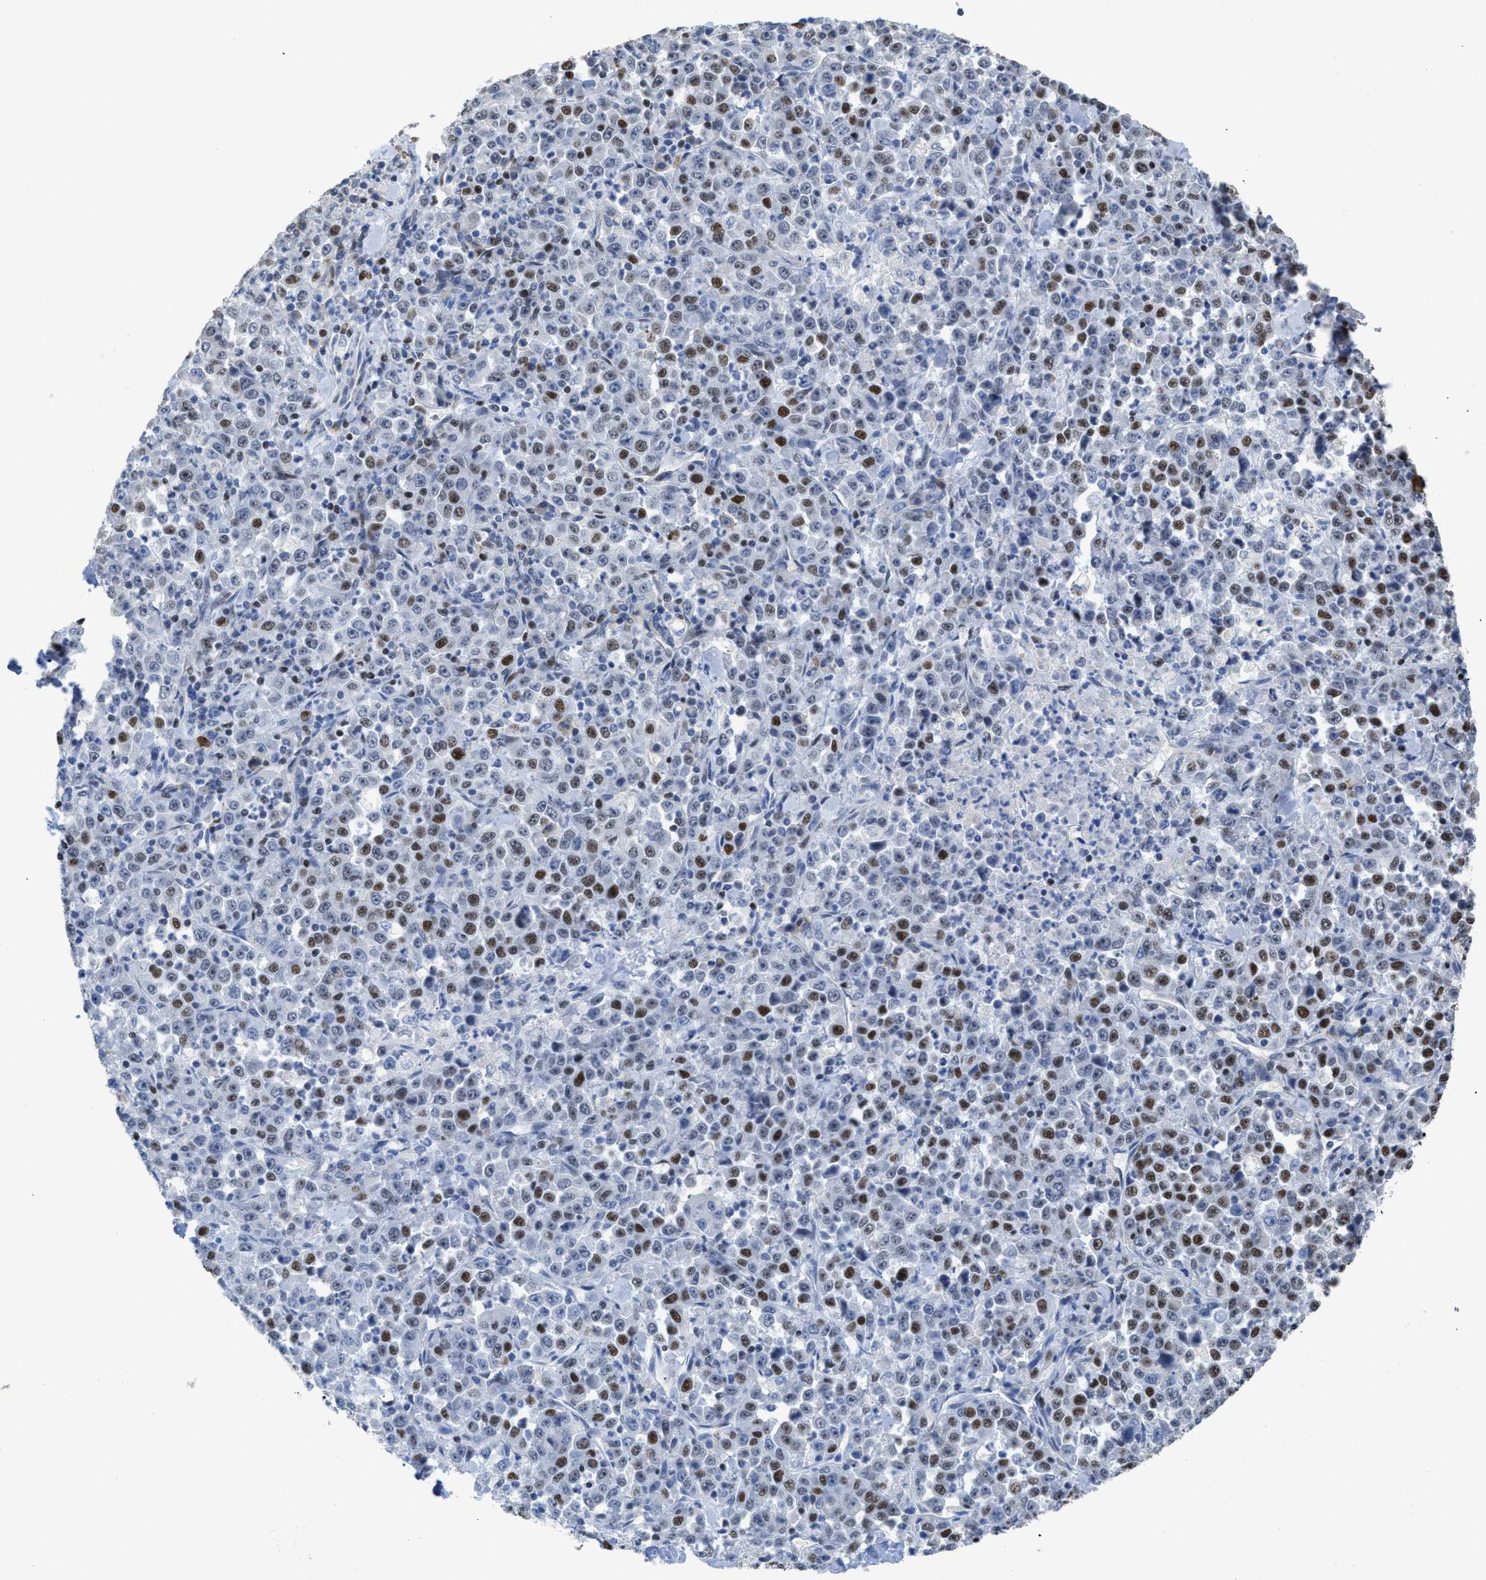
{"staining": {"intensity": "strong", "quantity": ">75%", "location": "nuclear"}, "tissue": "stomach cancer", "cell_type": "Tumor cells", "image_type": "cancer", "snomed": [{"axis": "morphology", "description": "Normal tissue, NOS"}, {"axis": "morphology", "description": "Adenocarcinoma, NOS"}, {"axis": "topography", "description": "Stomach, upper"}, {"axis": "topography", "description": "Stomach"}], "caption": "High-magnification brightfield microscopy of stomach cancer stained with DAB (brown) and counterstained with hematoxylin (blue). tumor cells exhibit strong nuclear expression is appreciated in about>75% of cells.", "gene": "SCAF4", "patient": {"sex": "male", "age": 59}}